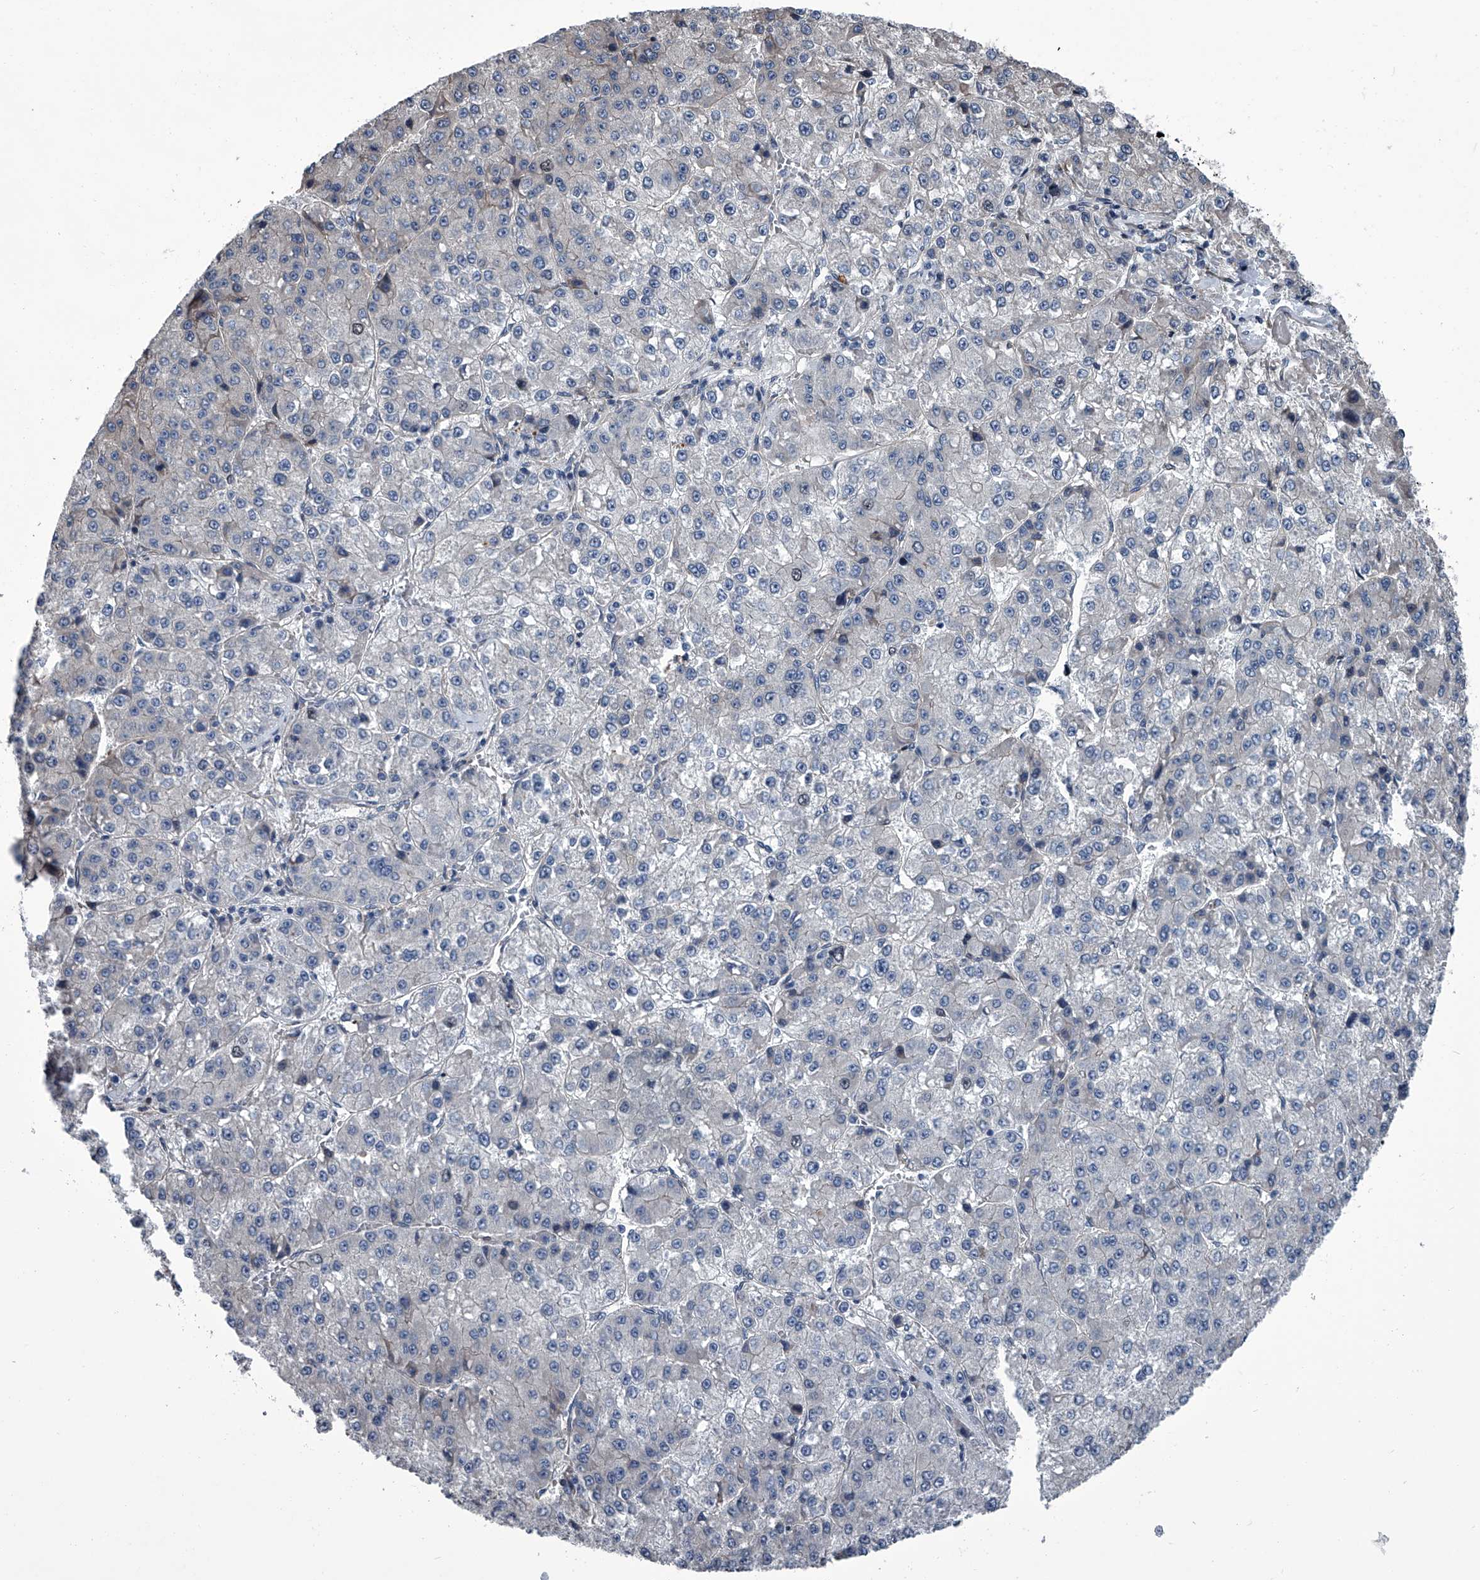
{"staining": {"intensity": "negative", "quantity": "none", "location": "none"}, "tissue": "liver cancer", "cell_type": "Tumor cells", "image_type": "cancer", "snomed": [{"axis": "morphology", "description": "Carcinoma, Hepatocellular, NOS"}, {"axis": "topography", "description": "Liver"}], "caption": "This is an immunohistochemistry micrograph of human liver hepatocellular carcinoma. There is no expression in tumor cells.", "gene": "ABCG1", "patient": {"sex": "female", "age": 73}}